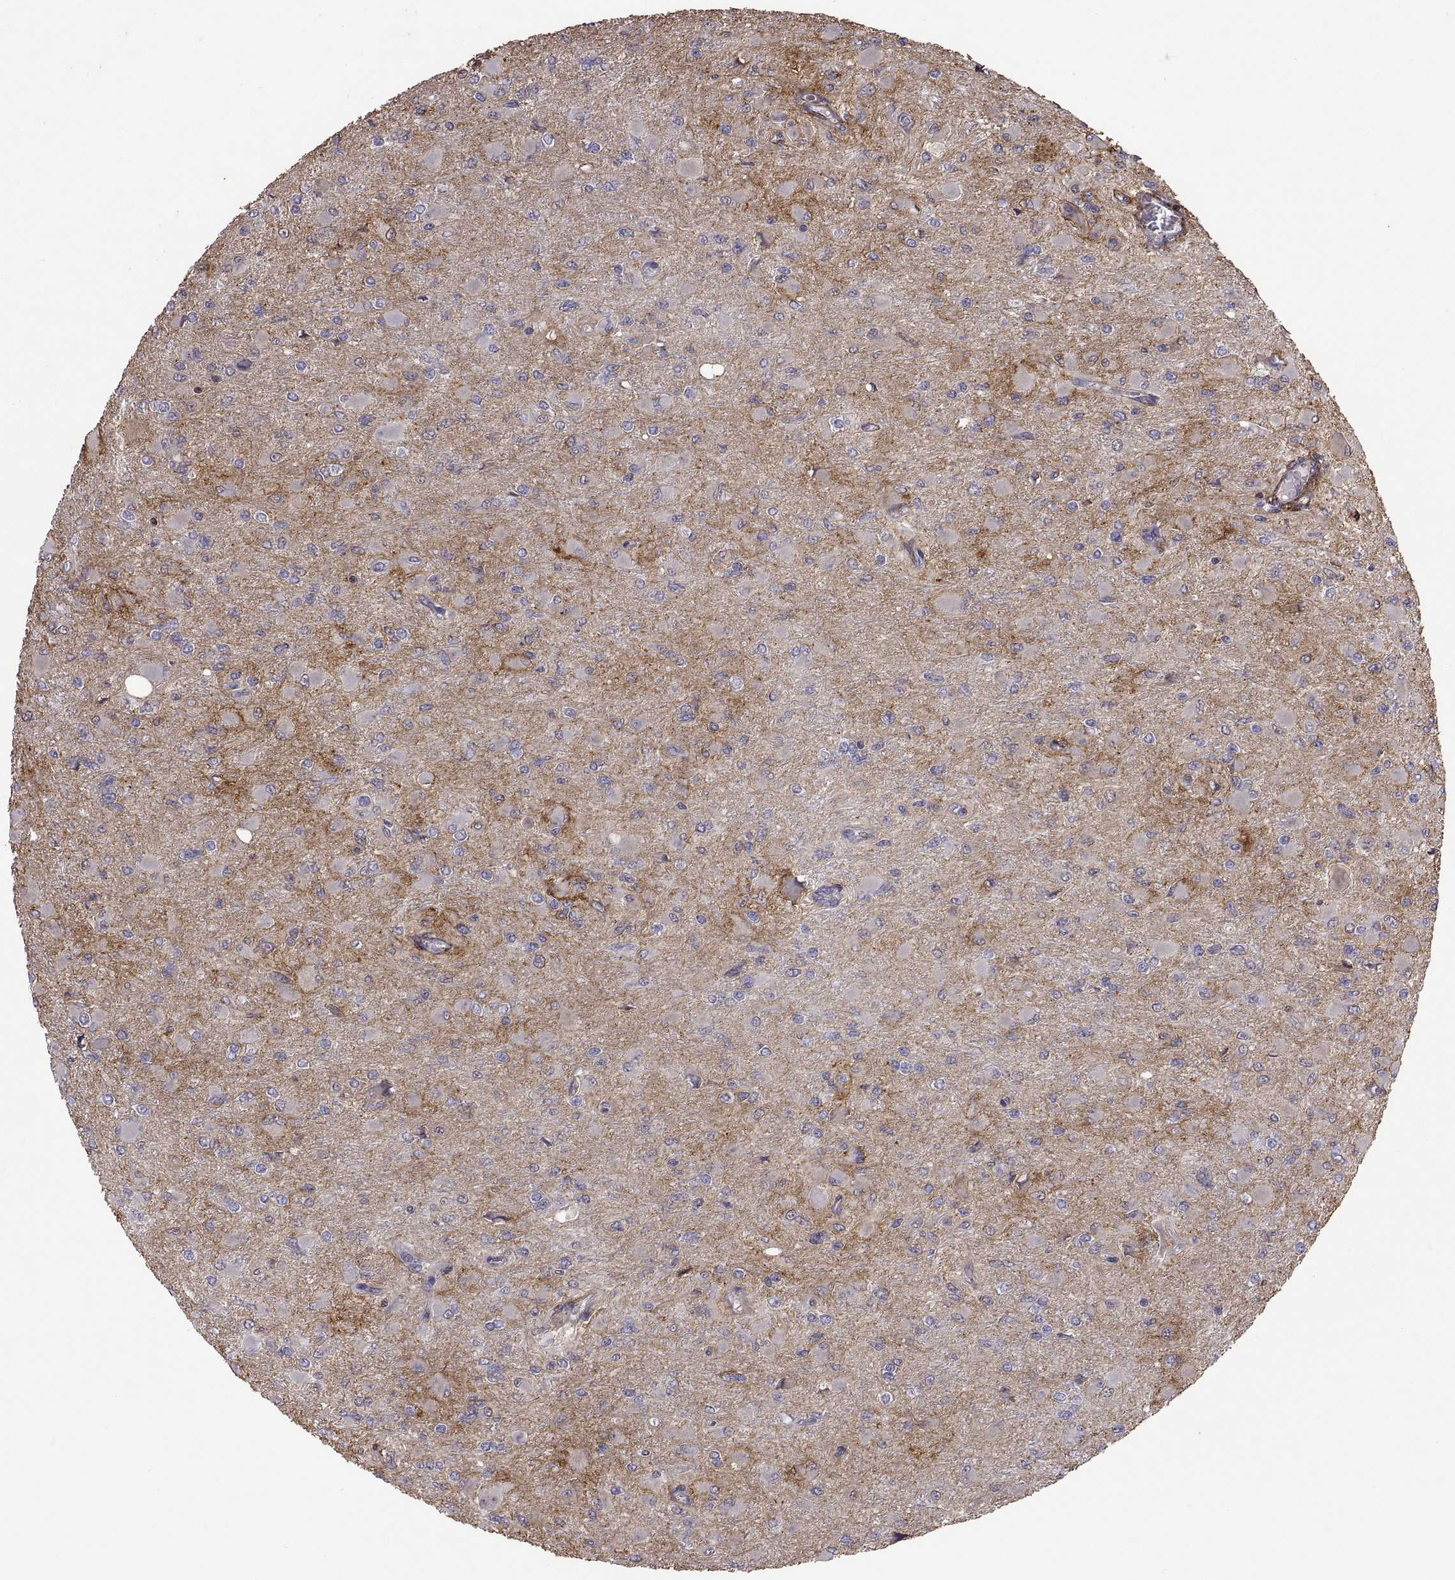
{"staining": {"intensity": "negative", "quantity": "none", "location": "none"}, "tissue": "glioma", "cell_type": "Tumor cells", "image_type": "cancer", "snomed": [{"axis": "morphology", "description": "Glioma, malignant, High grade"}, {"axis": "topography", "description": "Cerebral cortex"}], "caption": "Human glioma stained for a protein using immunohistochemistry (IHC) displays no positivity in tumor cells.", "gene": "S100A10", "patient": {"sex": "female", "age": 36}}